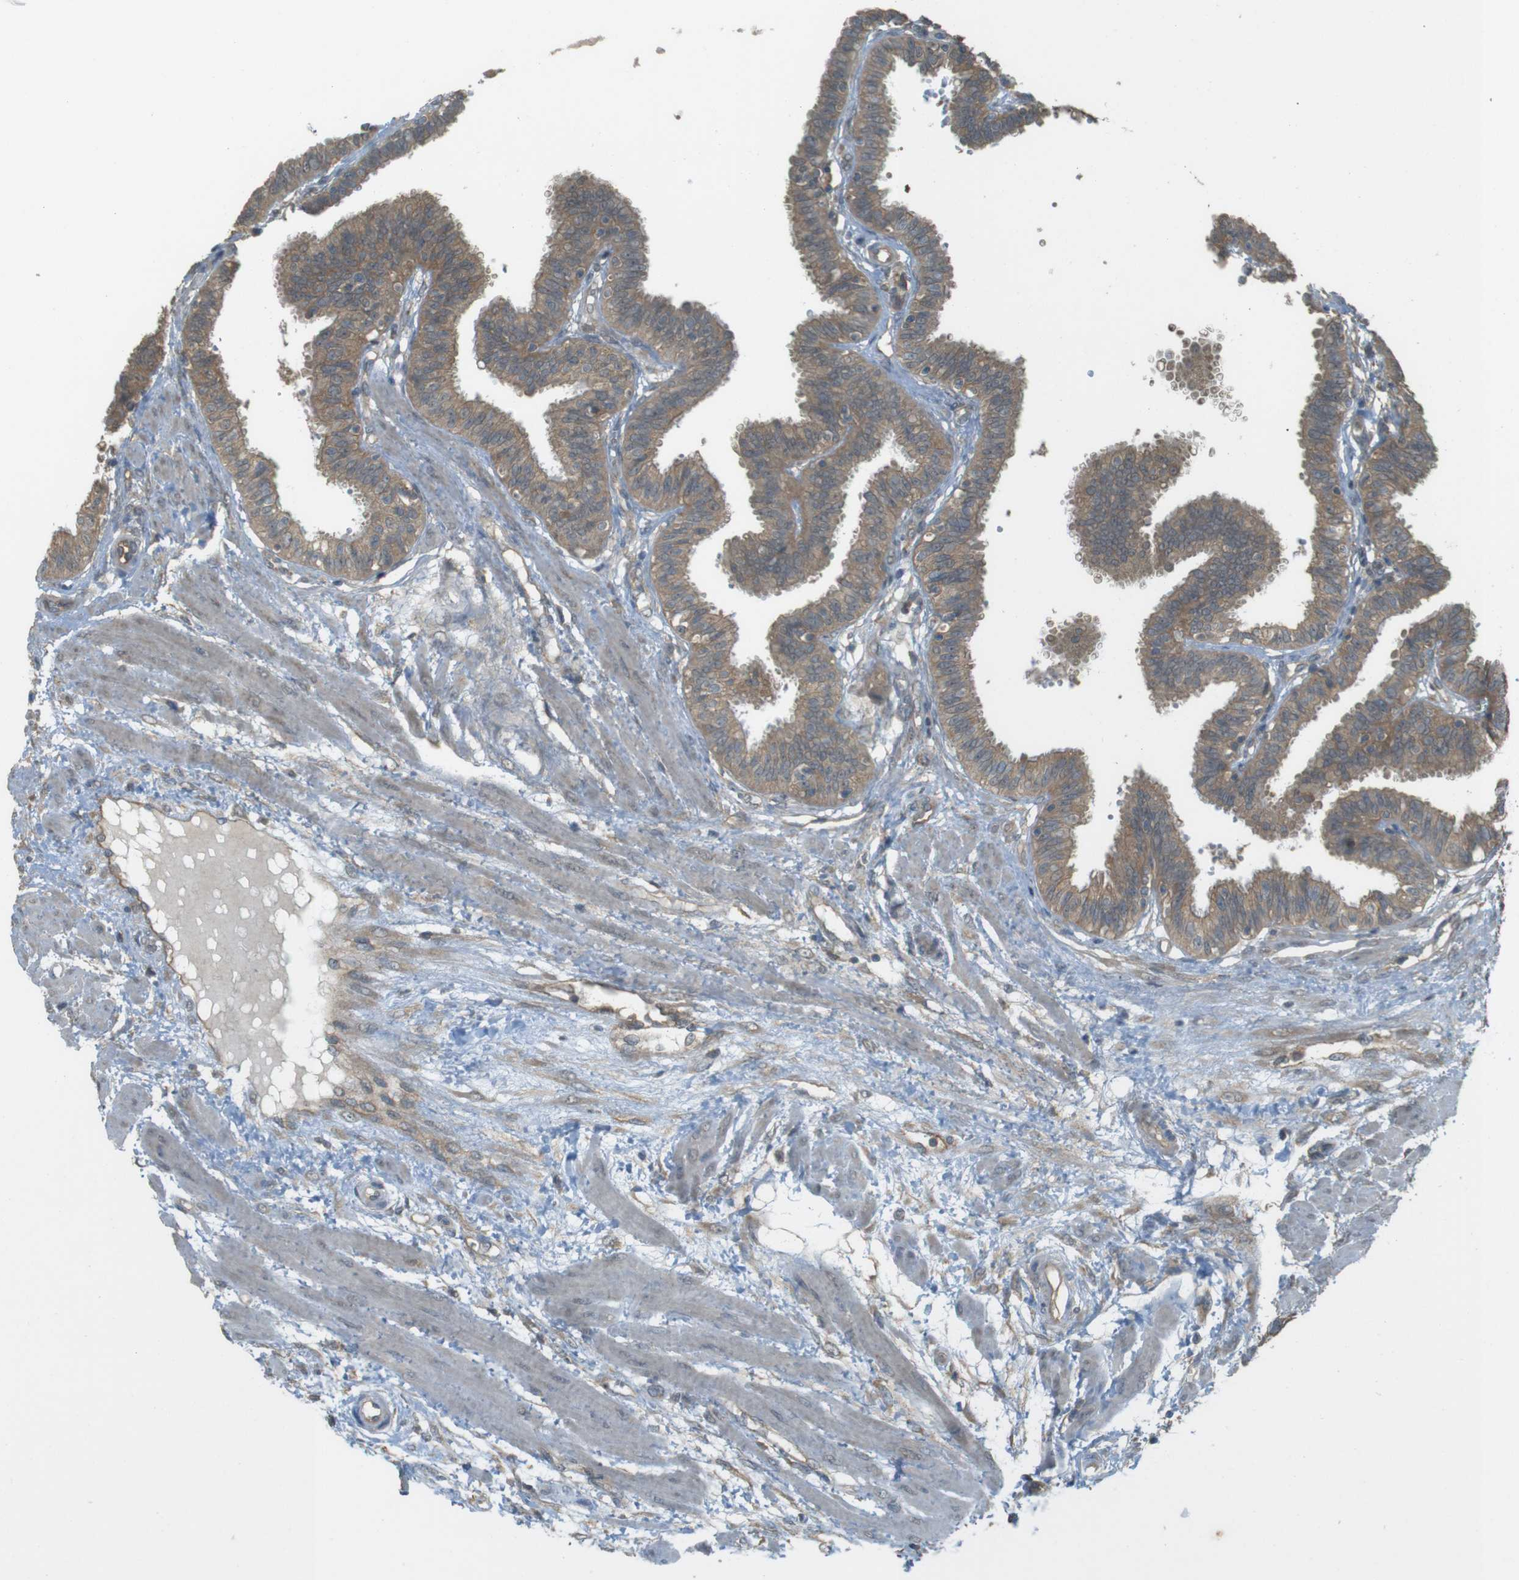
{"staining": {"intensity": "moderate", "quantity": ">75%", "location": "cytoplasmic/membranous"}, "tissue": "fallopian tube", "cell_type": "Glandular cells", "image_type": "normal", "snomed": [{"axis": "morphology", "description": "Normal tissue, NOS"}, {"axis": "topography", "description": "Fallopian tube"}], "caption": "The immunohistochemical stain labels moderate cytoplasmic/membranous staining in glandular cells of normal fallopian tube. (DAB = brown stain, brightfield microscopy at high magnification).", "gene": "ZDHHC20", "patient": {"sex": "female", "age": 32}}